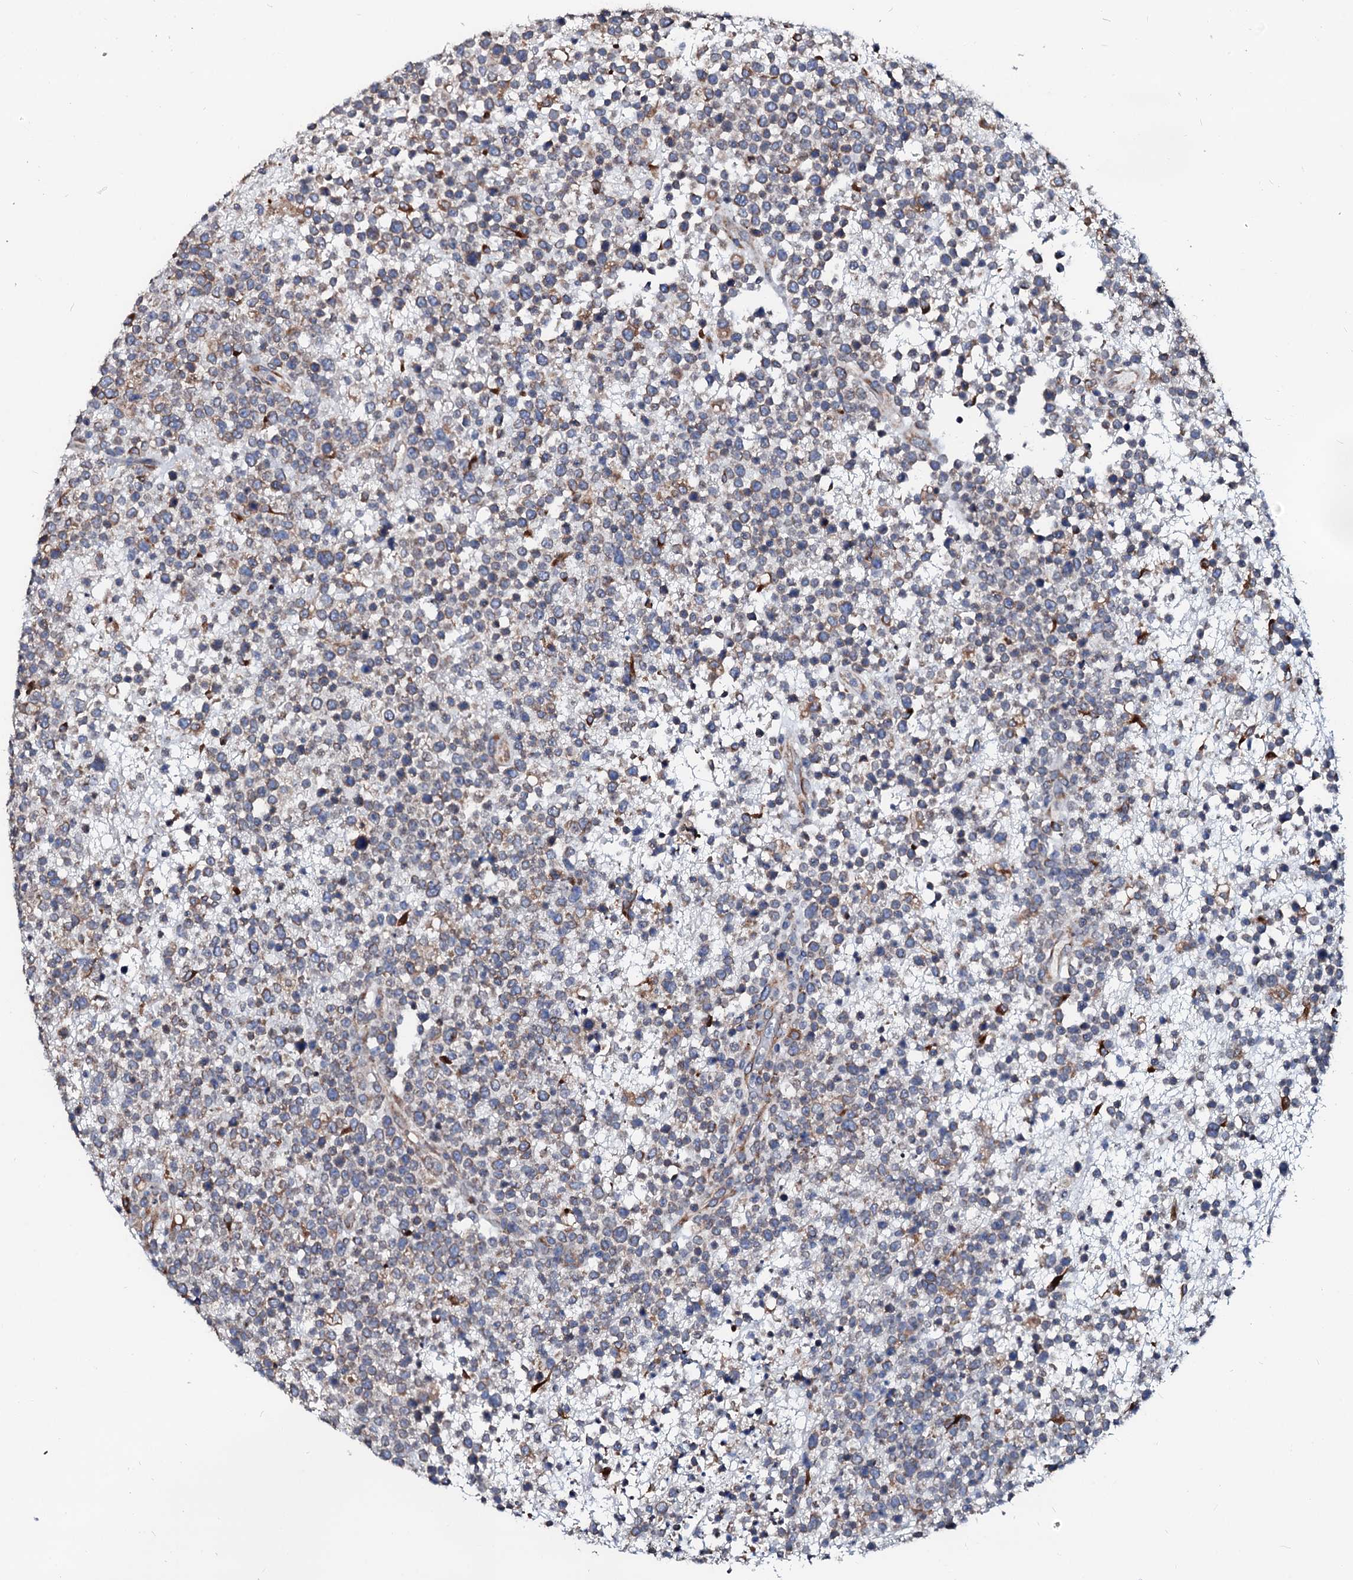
{"staining": {"intensity": "moderate", "quantity": "<25%", "location": "cytoplasmic/membranous"}, "tissue": "lymphoma", "cell_type": "Tumor cells", "image_type": "cancer", "snomed": [{"axis": "morphology", "description": "Malignant lymphoma, non-Hodgkin's type, High grade"}, {"axis": "topography", "description": "Colon"}], "caption": "Protein staining of high-grade malignant lymphoma, non-Hodgkin's type tissue shows moderate cytoplasmic/membranous expression in about <25% of tumor cells.", "gene": "LMAN1", "patient": {"sex": "female", "age": 53}}